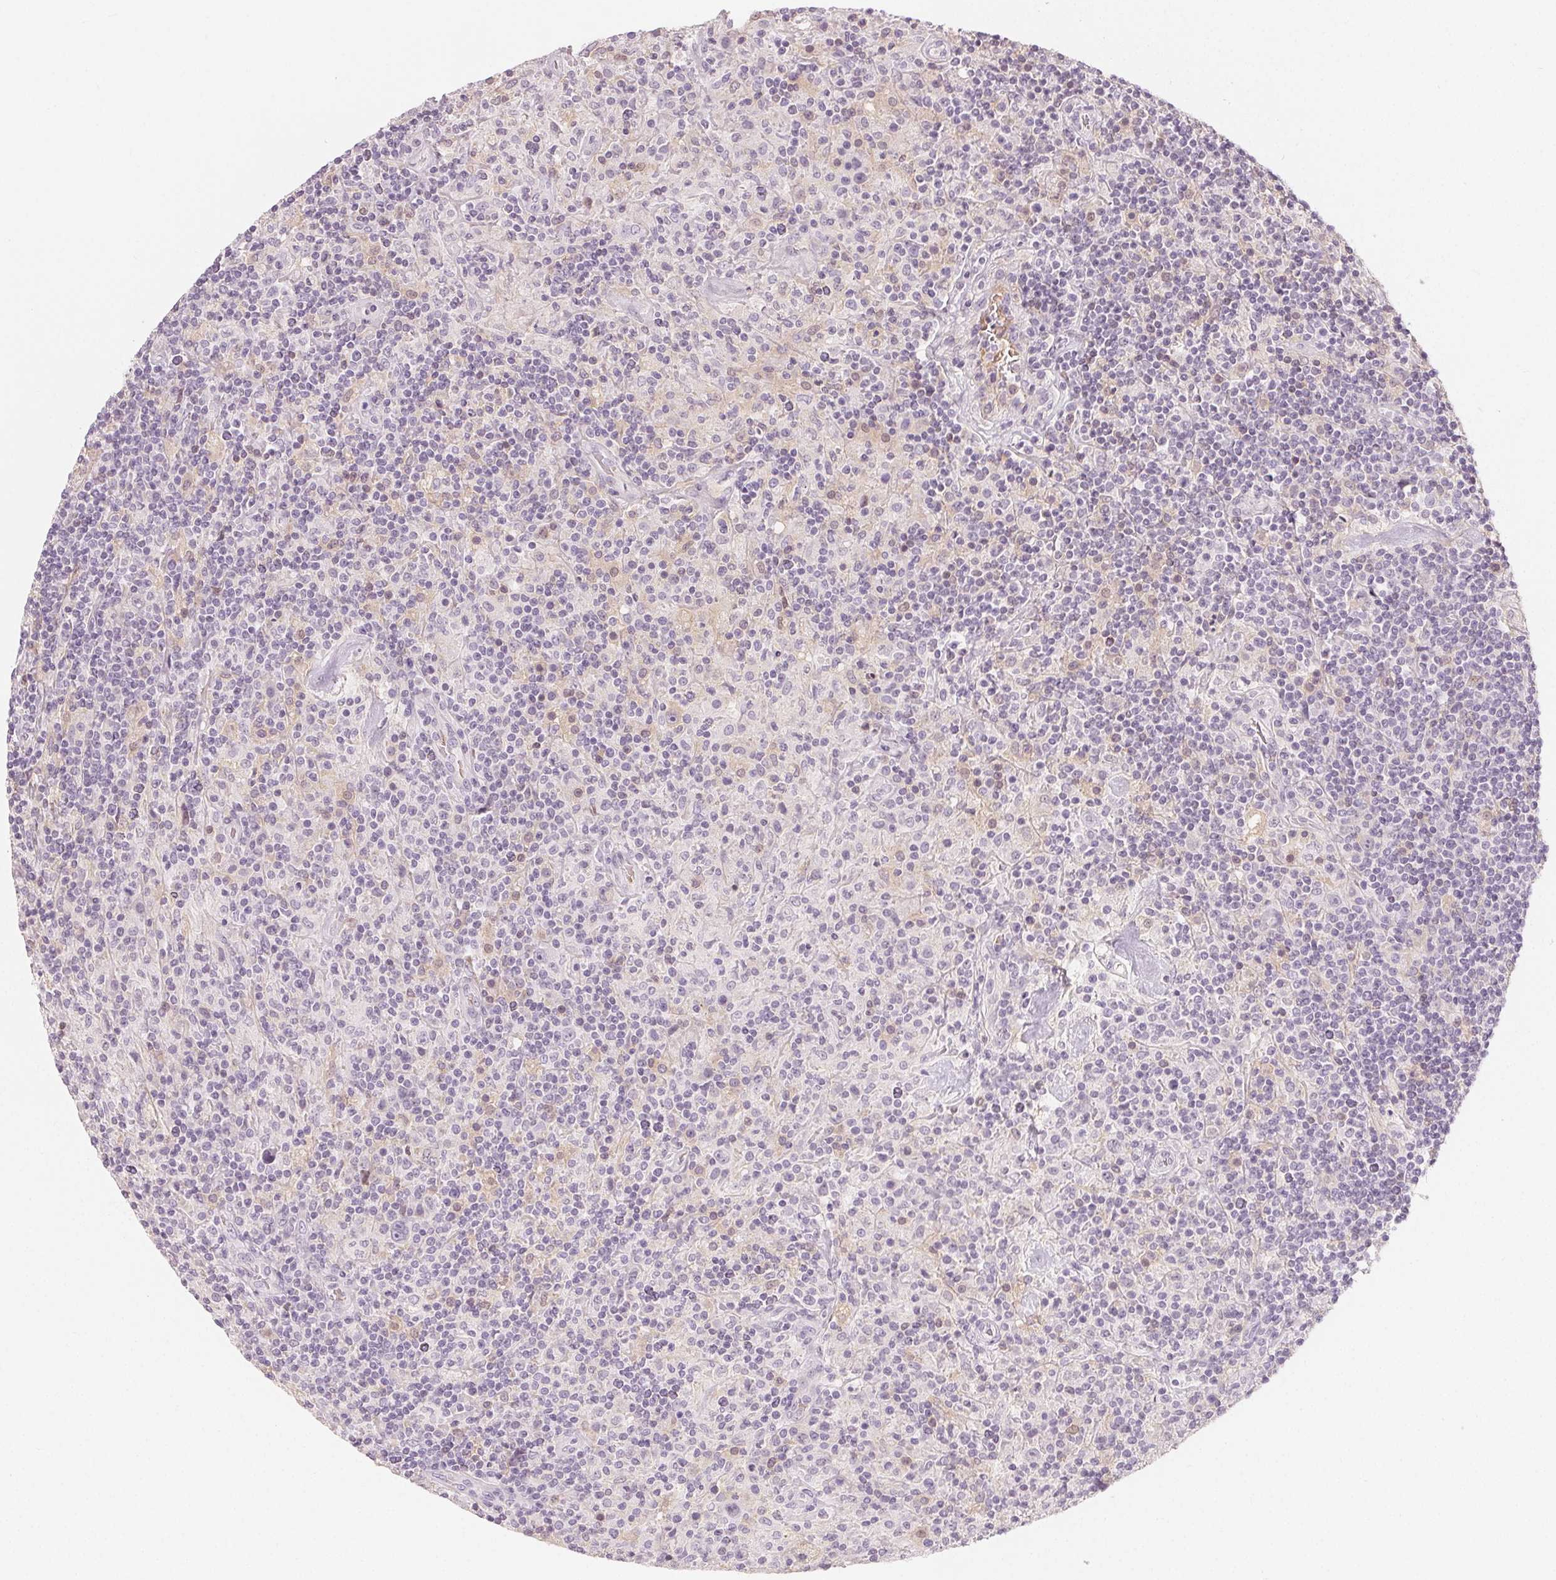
{"staining": {"intensity": "negative", "quantity": "none", "location": "none"}, "tissue": "lymphoma", "cell_type": "Tumor cells", "image_type": "cancer", "snomed": [{"axis": "morphology", "description": "Hodgkin's disease, NOS"}, {"axis": "topography", "description": "Lymph node"}], "caption": "IHC image of neoplastic tissue: human lymphoma stained with DAB reveals no significant protein expression in tumor cells. (DAB immunohistochemistry (IHC) visualized using brightfield microscopy, high magnification).", "gene": "AFM", "patient": {"sex": "male", "age": 70}}